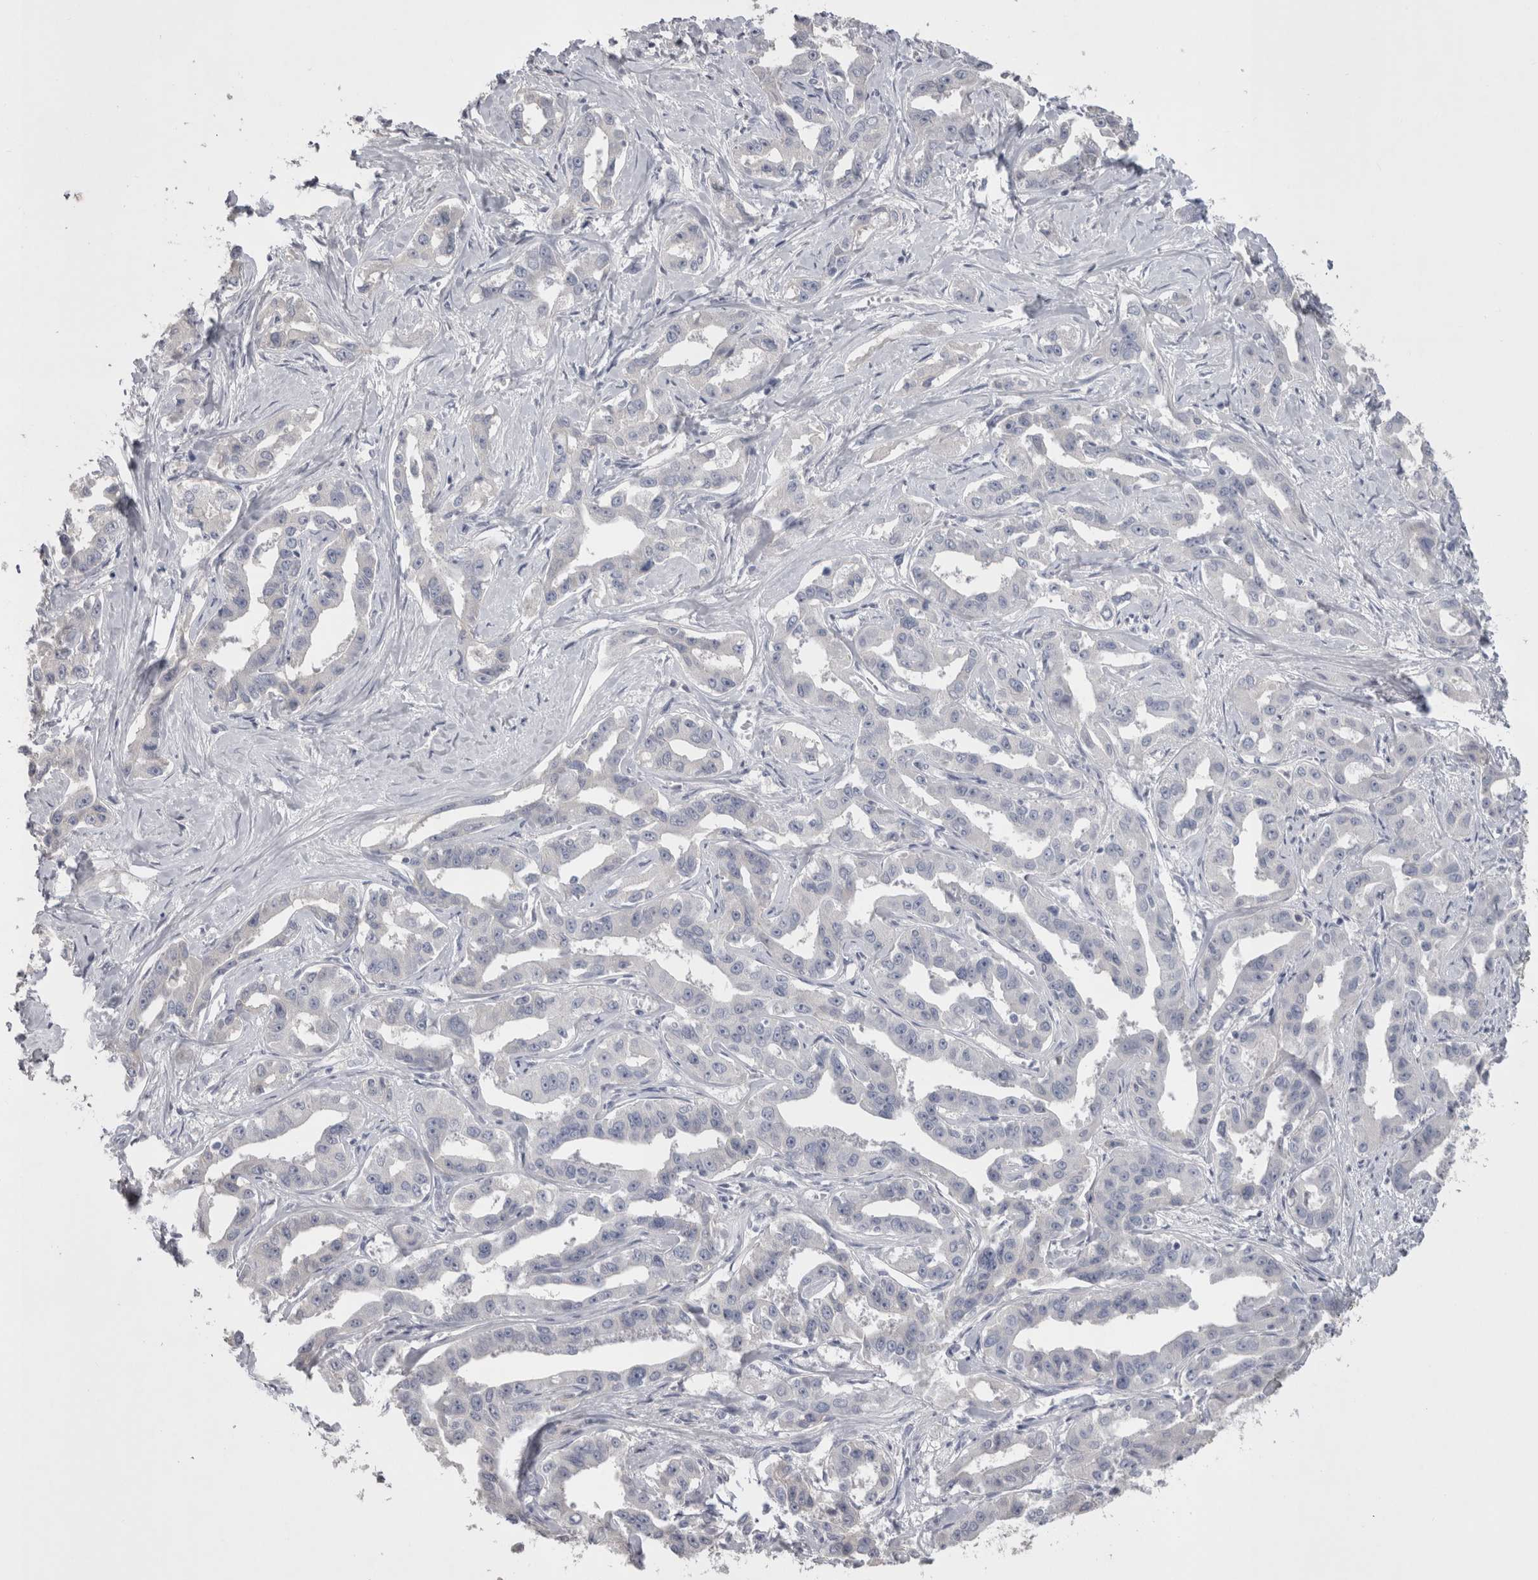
{"staining": {"intensity": "negative", "quantity": "none", "location": "none"}, "tissue": "liver cancer", "cell_type": "Tumor cells", "image_type": "cancer", "snomed": [{"axis": "morphology", "description": "Cholangiocarcinoma"}, {"axis": "topography", "description": "Liver"}], "caption": "Photomicrograph shows no significant protein expression in tumor cells of cholangiocarcinoma (liver).", "gene": "ADAM2", "patient": {"sex": "male", "age": 59}}